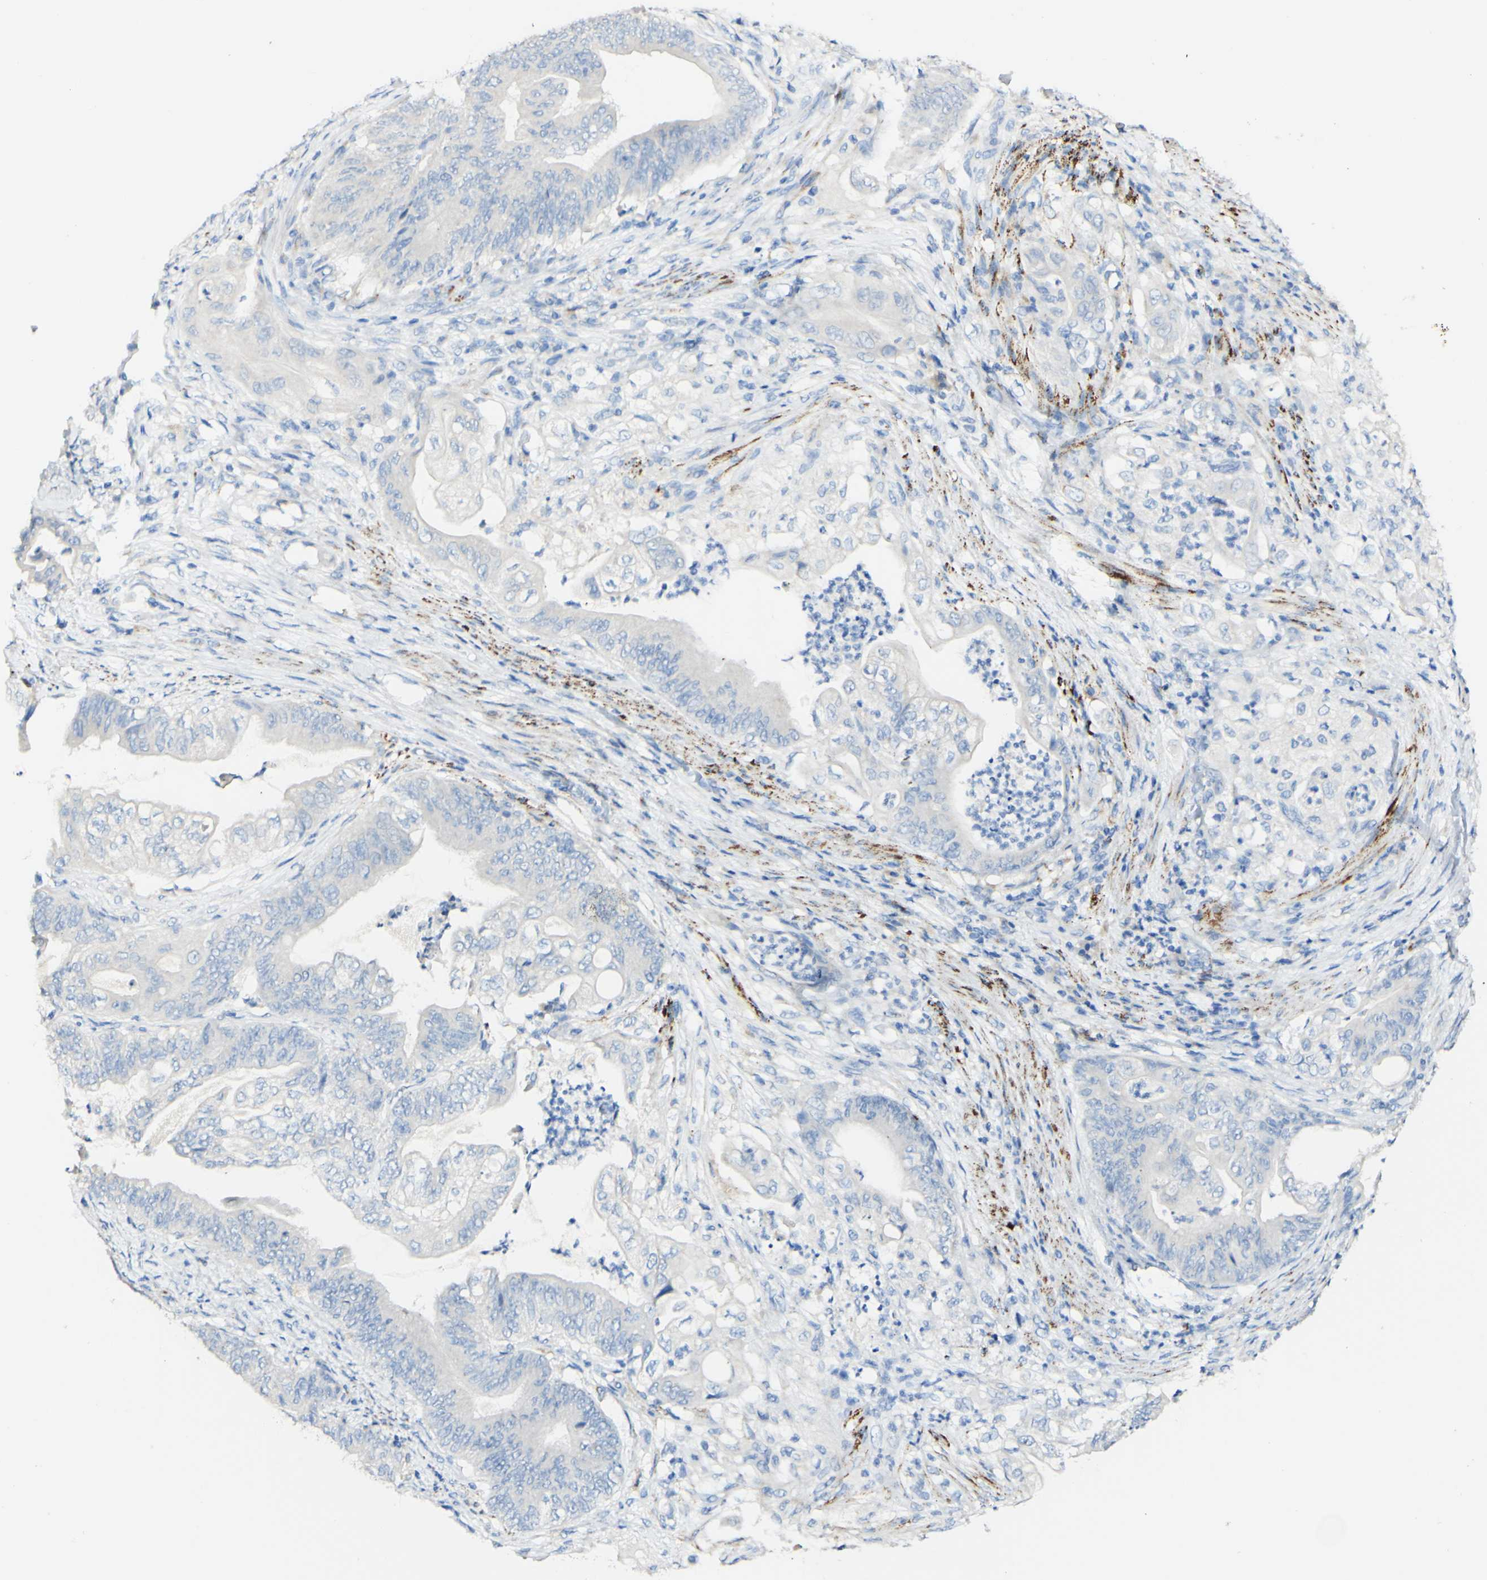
{"staining": {"intensity": "negative", "quantity": "none", "location": "none"}, "tissue": "stomach cancer", "cell_type": "Tumor cells", "image_type": "cancer", "snomed": [{"axis": "morphology", "description": "Adenocarcinoma, NOS"}, {"axis": "topography", "description": "Stomach"}], "caption": "This micrograph is of stomach cancer stained with immunohistochemistry (IHC) to label a protein in brown with the nuclei are counter-stained blue. There is no positivity in tumor cells.", "gene": "FGF4", "patient": {"sex": "female", "age": 73}}